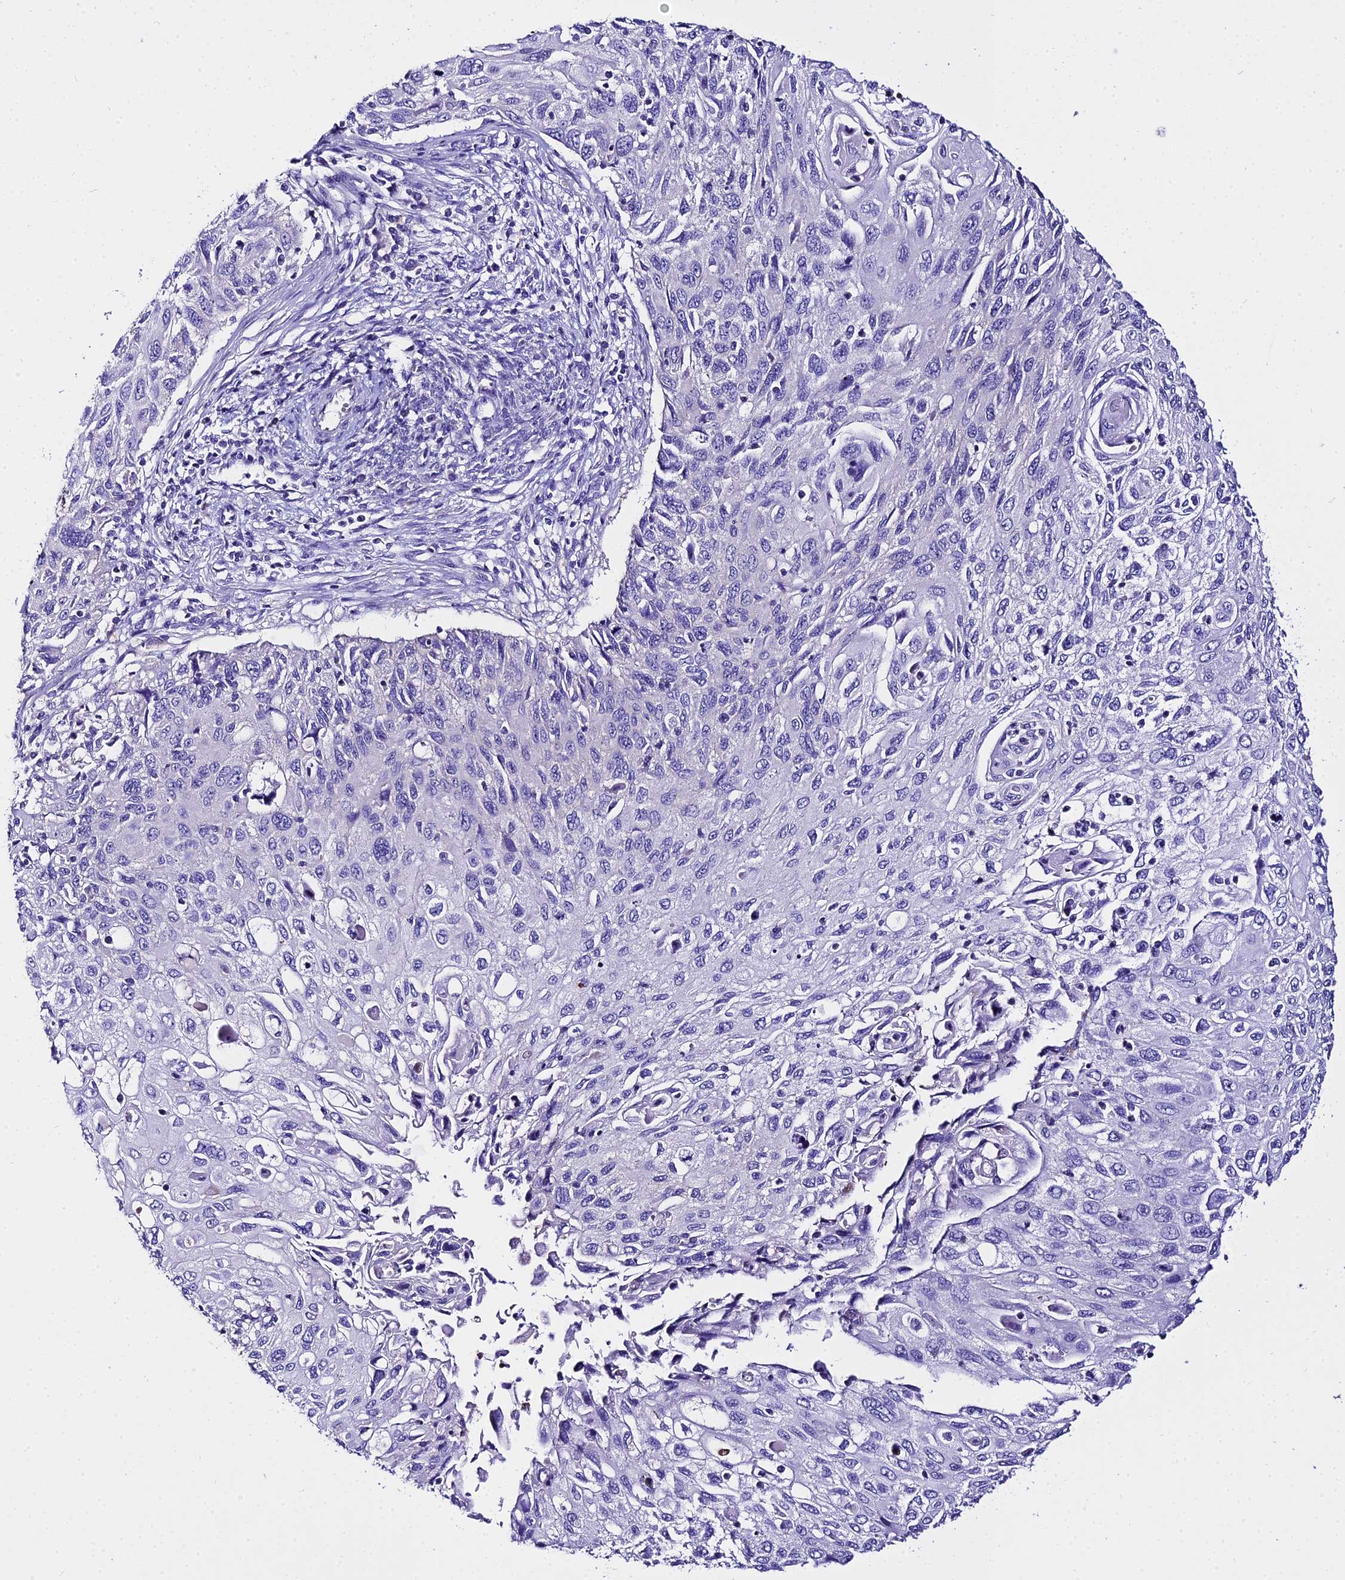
{"staining": {"intensity": "negative", "quantity": "none", "location": "none"}, "tissue": "cervical cancer", "cell_type": "Tumor cells", "image_type": "cancer", "snomed": [{"axis": "morphology", "description": "Squamous cell carcinoma, NOS"}, {"axis": "topography", "description": "Cervix"}], "caption": "Tumor cells are negative for protein expression in human cervical squamous cell carcinoma.", "gene": "TUBA3D", "patient": {"sex": "female", "age": 70}}